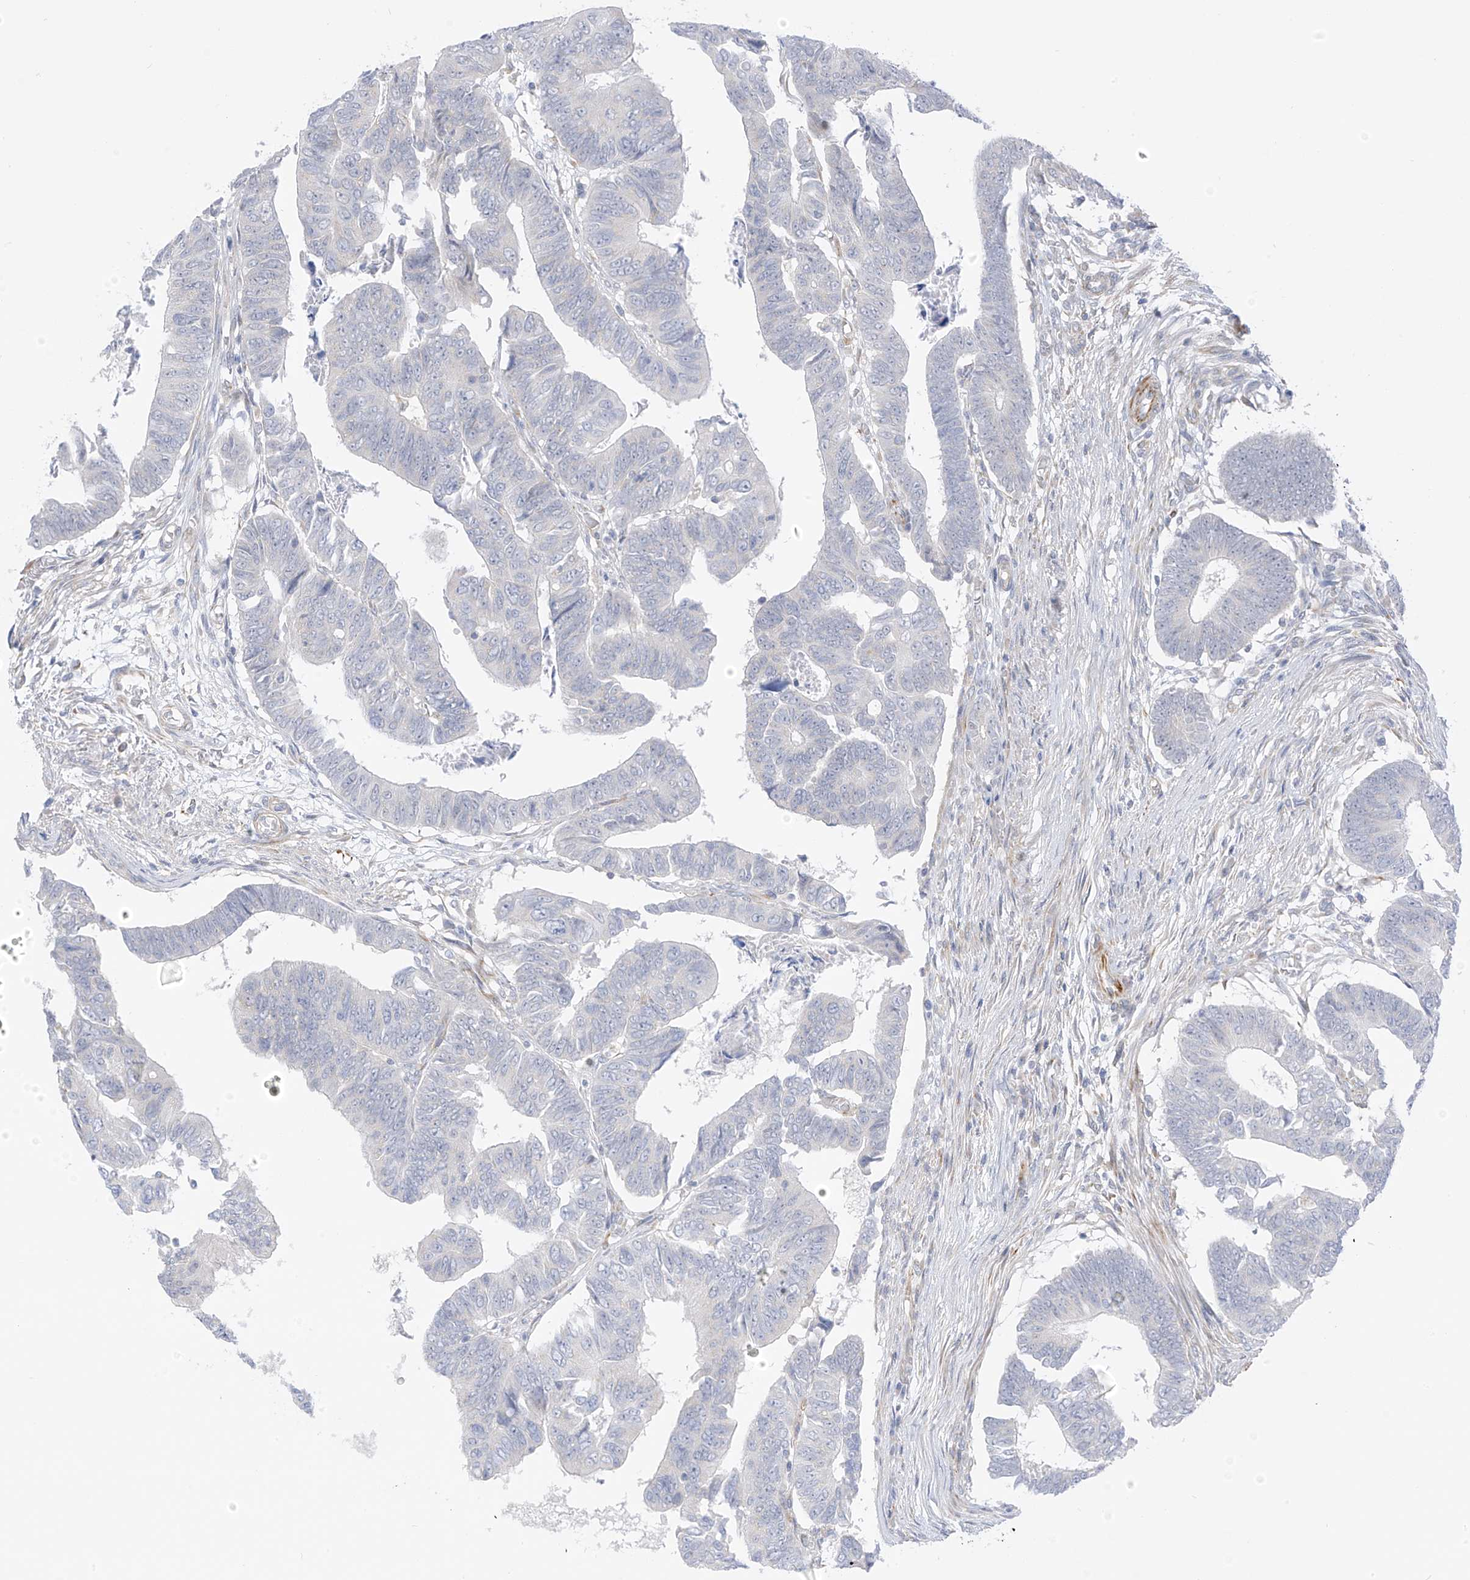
{"staining": {"intensity": "negative", "quantity": "none", "location": "none"}, "tissue": "colorectal cancer", "cell_type": "Tumor cells", "image_type": "cancer", "snomed": [{"axis": "morphology", "description": "Adenocarcinoma, NOS"}, {"axis": "topography", "description": "Rectum"}], "caption": "High power microscopy micrograph of an IHC histopathology image of colorectal cancer (adenocarcinoma), revealing no significant positivity in tumor cells.", "gene": "HS6ST2", "patient": {"sex": "female", "age": 65}}